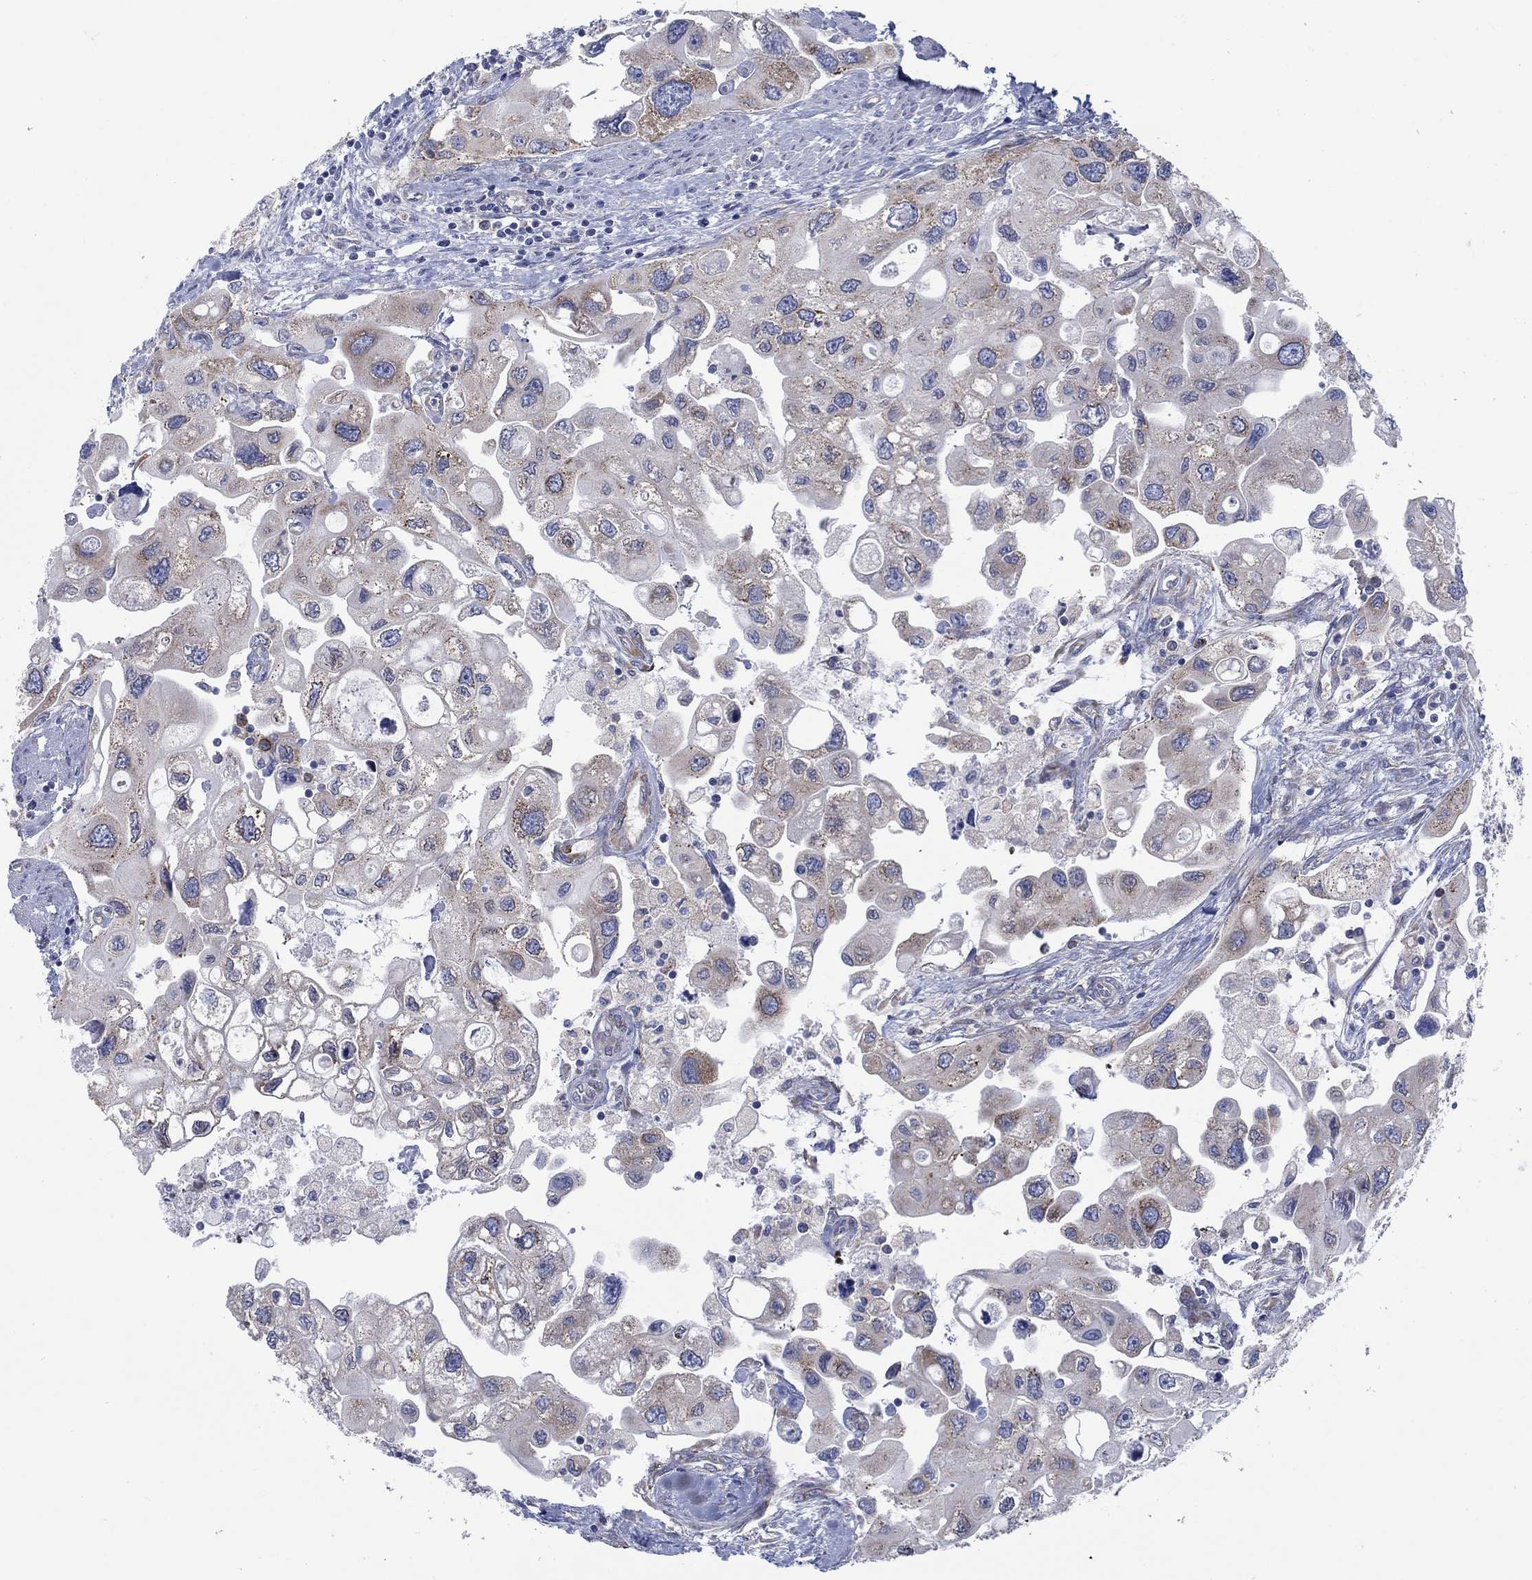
{"staining": {"intensity": "moderate", "quantity": "<25%", "location": "cytoplasmic/membranous"}, "tissue": "urothelial cancer", "cell_type": "Tumor cells", "image_type": "cancer", "snomed": [{"axis": "morphology", "description": "Urothelial carcinoma, High grade"}, {"axis": "topography", "description": "Urinary bladder"}], "caption": "This is an image of immunohistochemistry staining of high-grade urothelial carcinoma, which shows moderate staining in the cytoplasmic/membranous of tumor cells.", "gene": "TMEM59", "patient": {"sex": "male", "age": 59}}